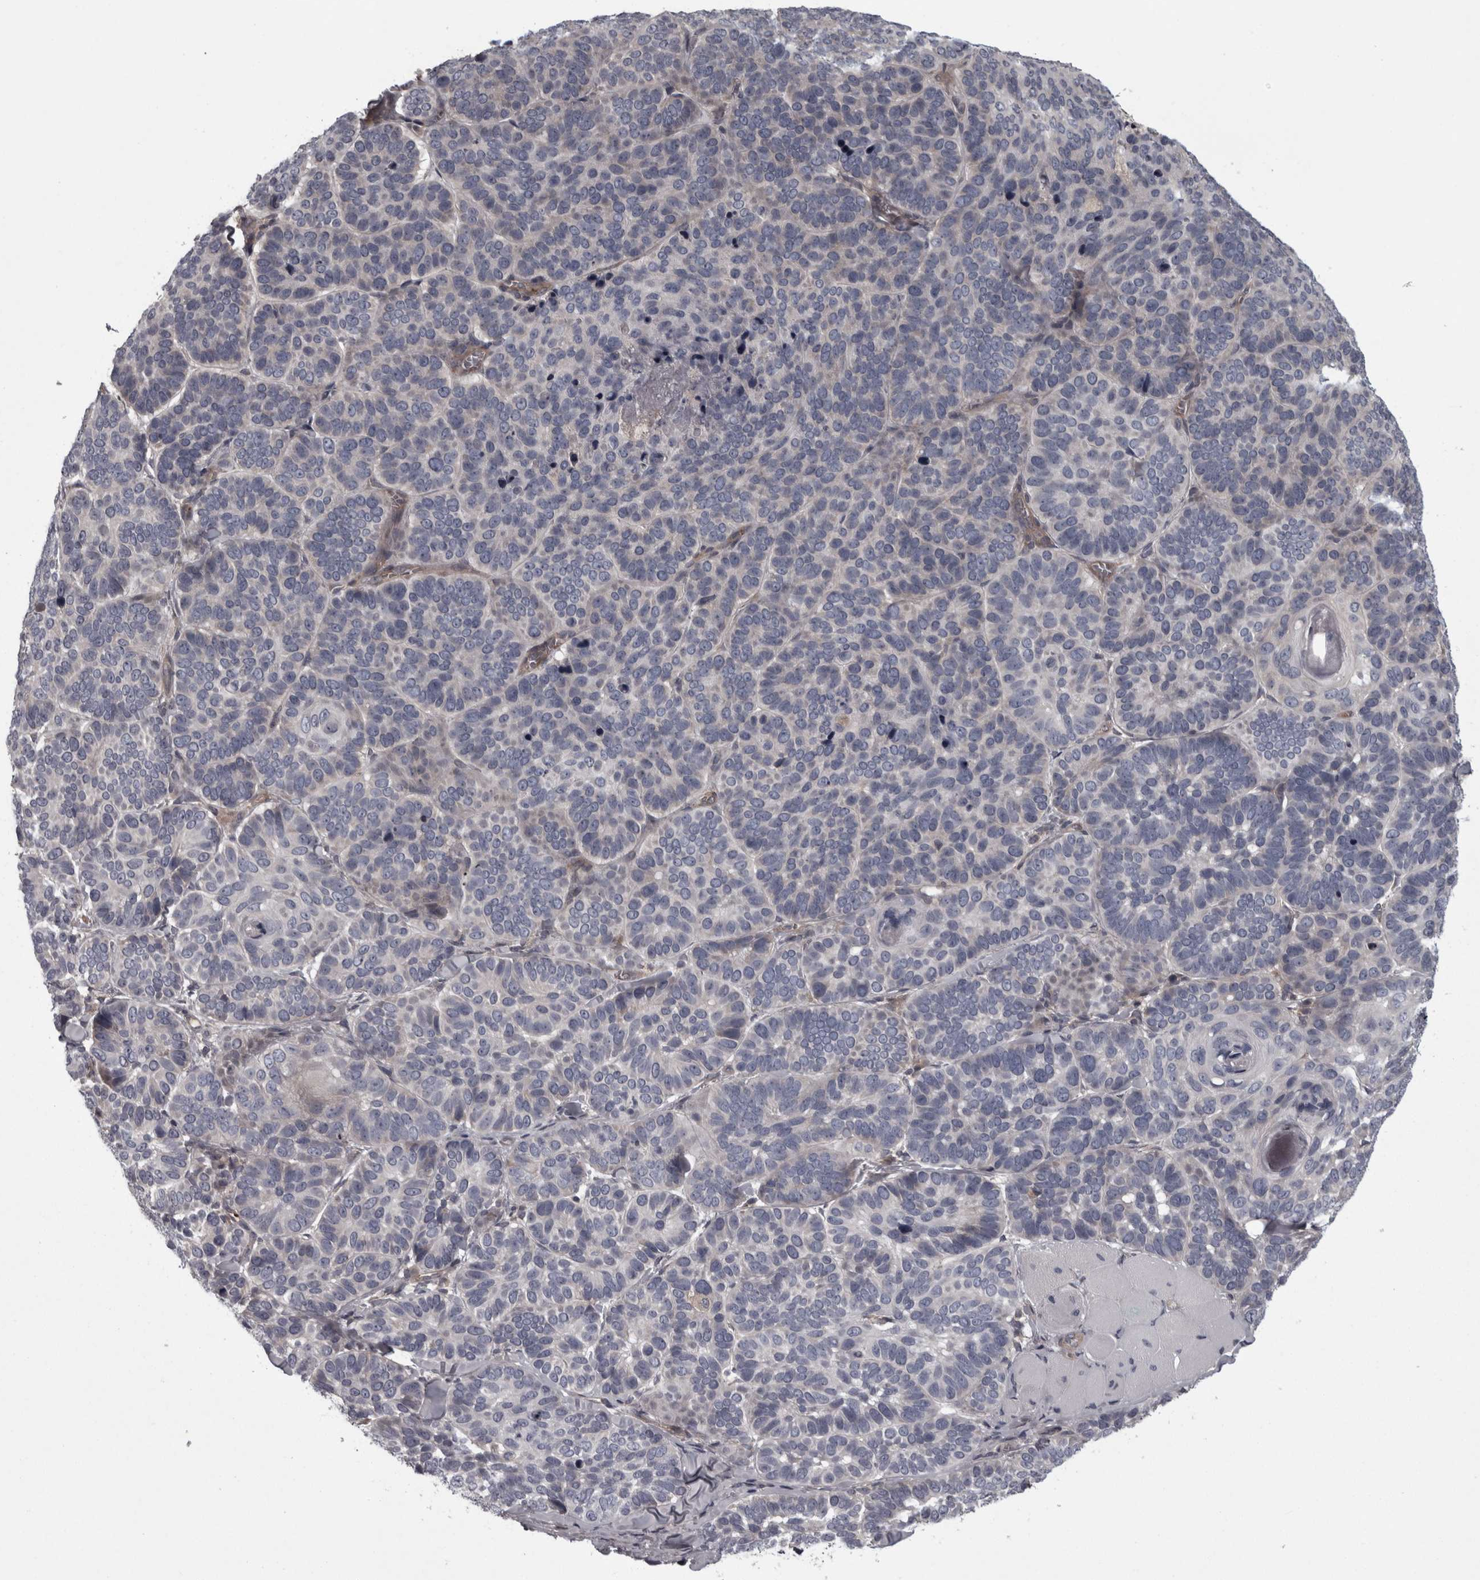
{"staining": {"intensity": "negative", "quantity": "none", "location": "none"}, "tissue": "skin cancer", "cell_type": "Tumor cells", "image_type": "cancer", "snomed": [{"axis": "morphology", "description": "Basal cell carcinoma"}, {"axis": "topography", "description": "Skin"}], "caption": "This is an IHC photomicrograph of basal cell carcinoma (skin). There is no positivity in tumor cells.", "gene": "RSU1", "patient": {"sex": "male", "age": 62}}